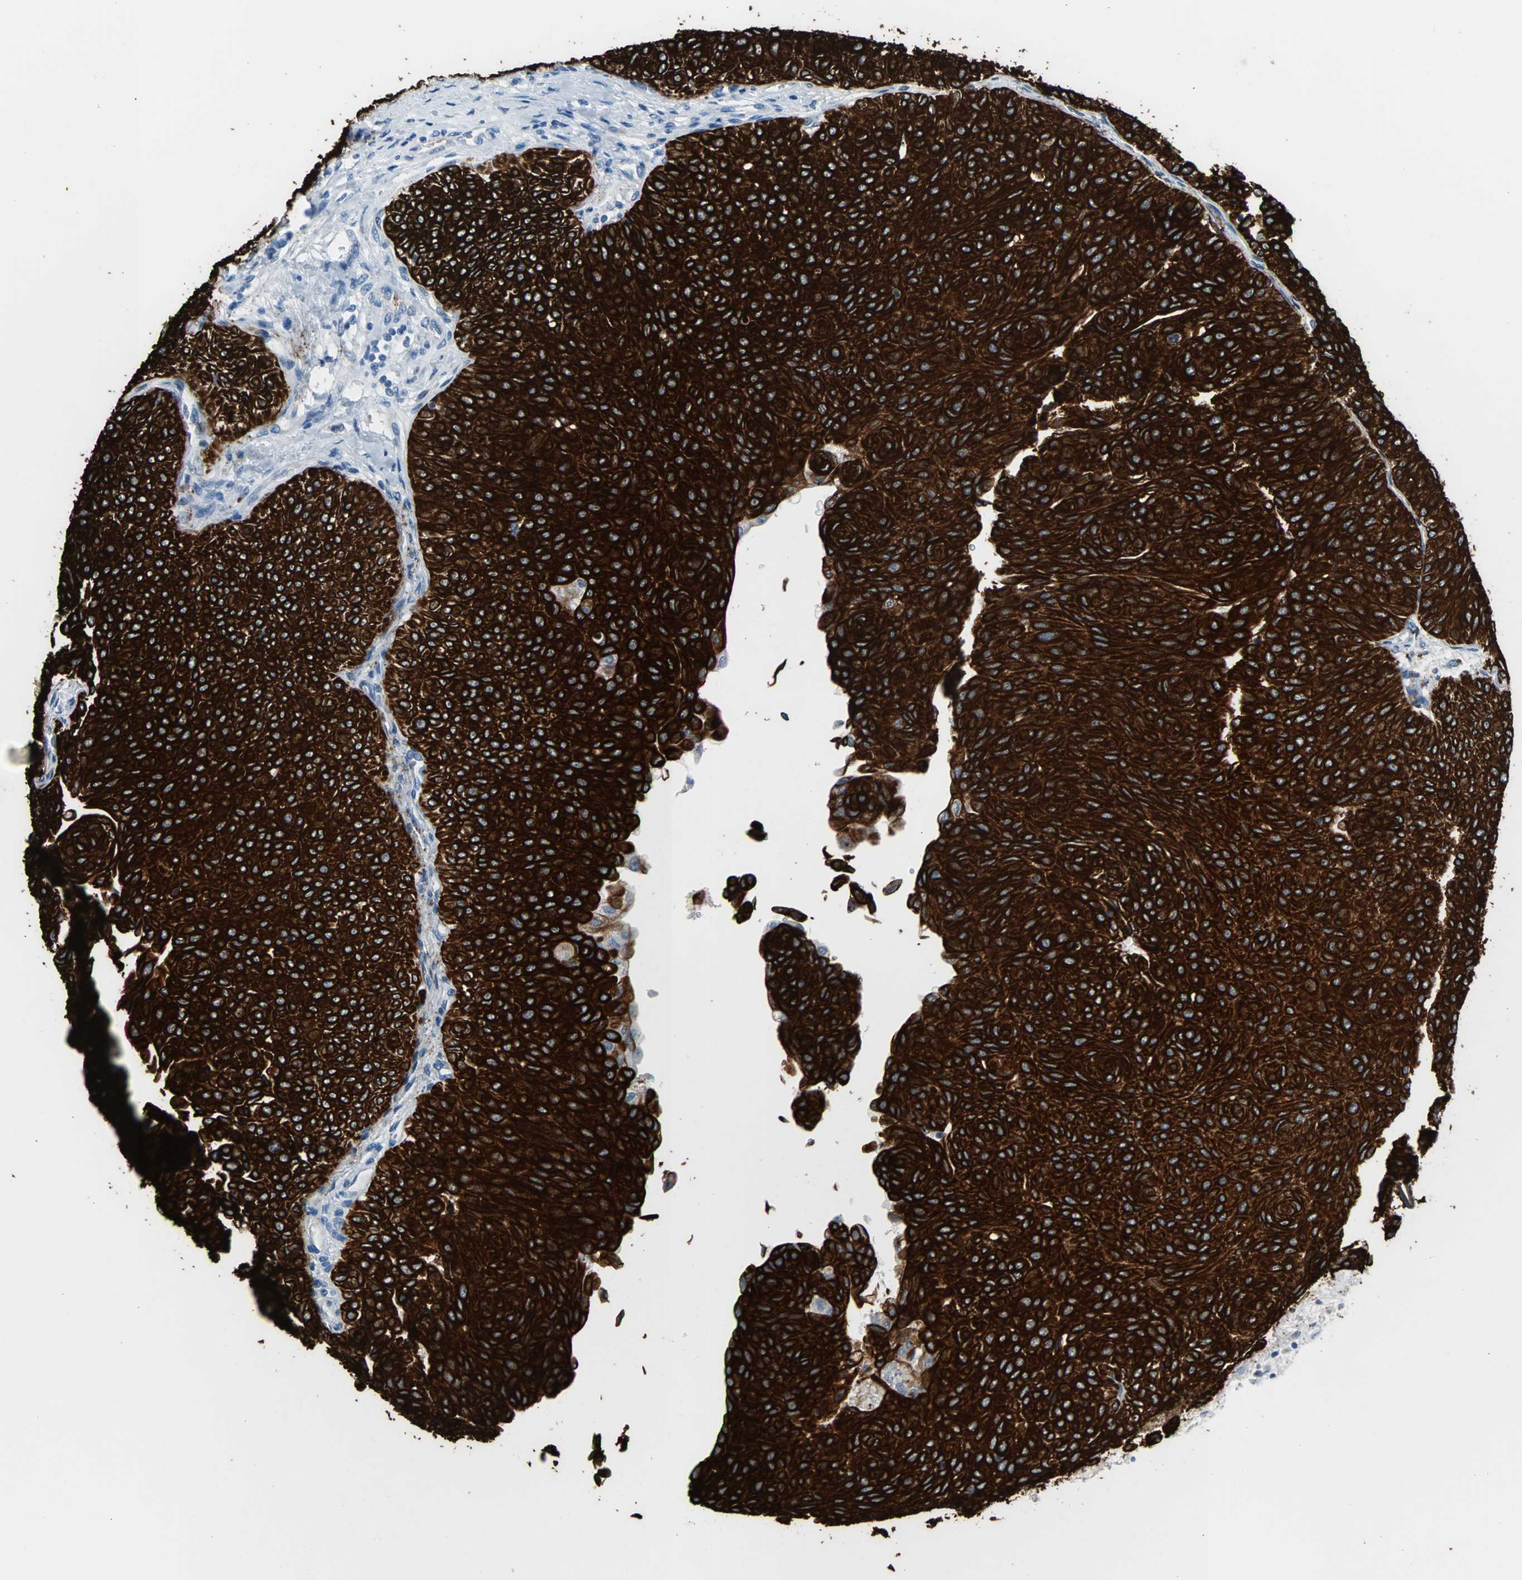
{"staining": {"intensity": "strong", "quantity": ">75%", "location": "cytoplasmic/membranous"}, "tissue": "urothelial cancer", "cell_type": "Tumor cells", "image_type": "cancer", "snomed": [{"axis": "morphology", "description": "Urothelial carcinoma, Low grade"}, {"axis": "topography", "description": "Urinary bladder"}], "caption": "Tumor cells demonstrate strong cytoplasmic/membranous positivity in about >75% of cells in urothelial carcinoma (low-grade). Ihc stains the protein of interest in brown and the nuclei are stained blue.", "gene": "KRT7", "patient": {"sex": "male", "age": 78}}